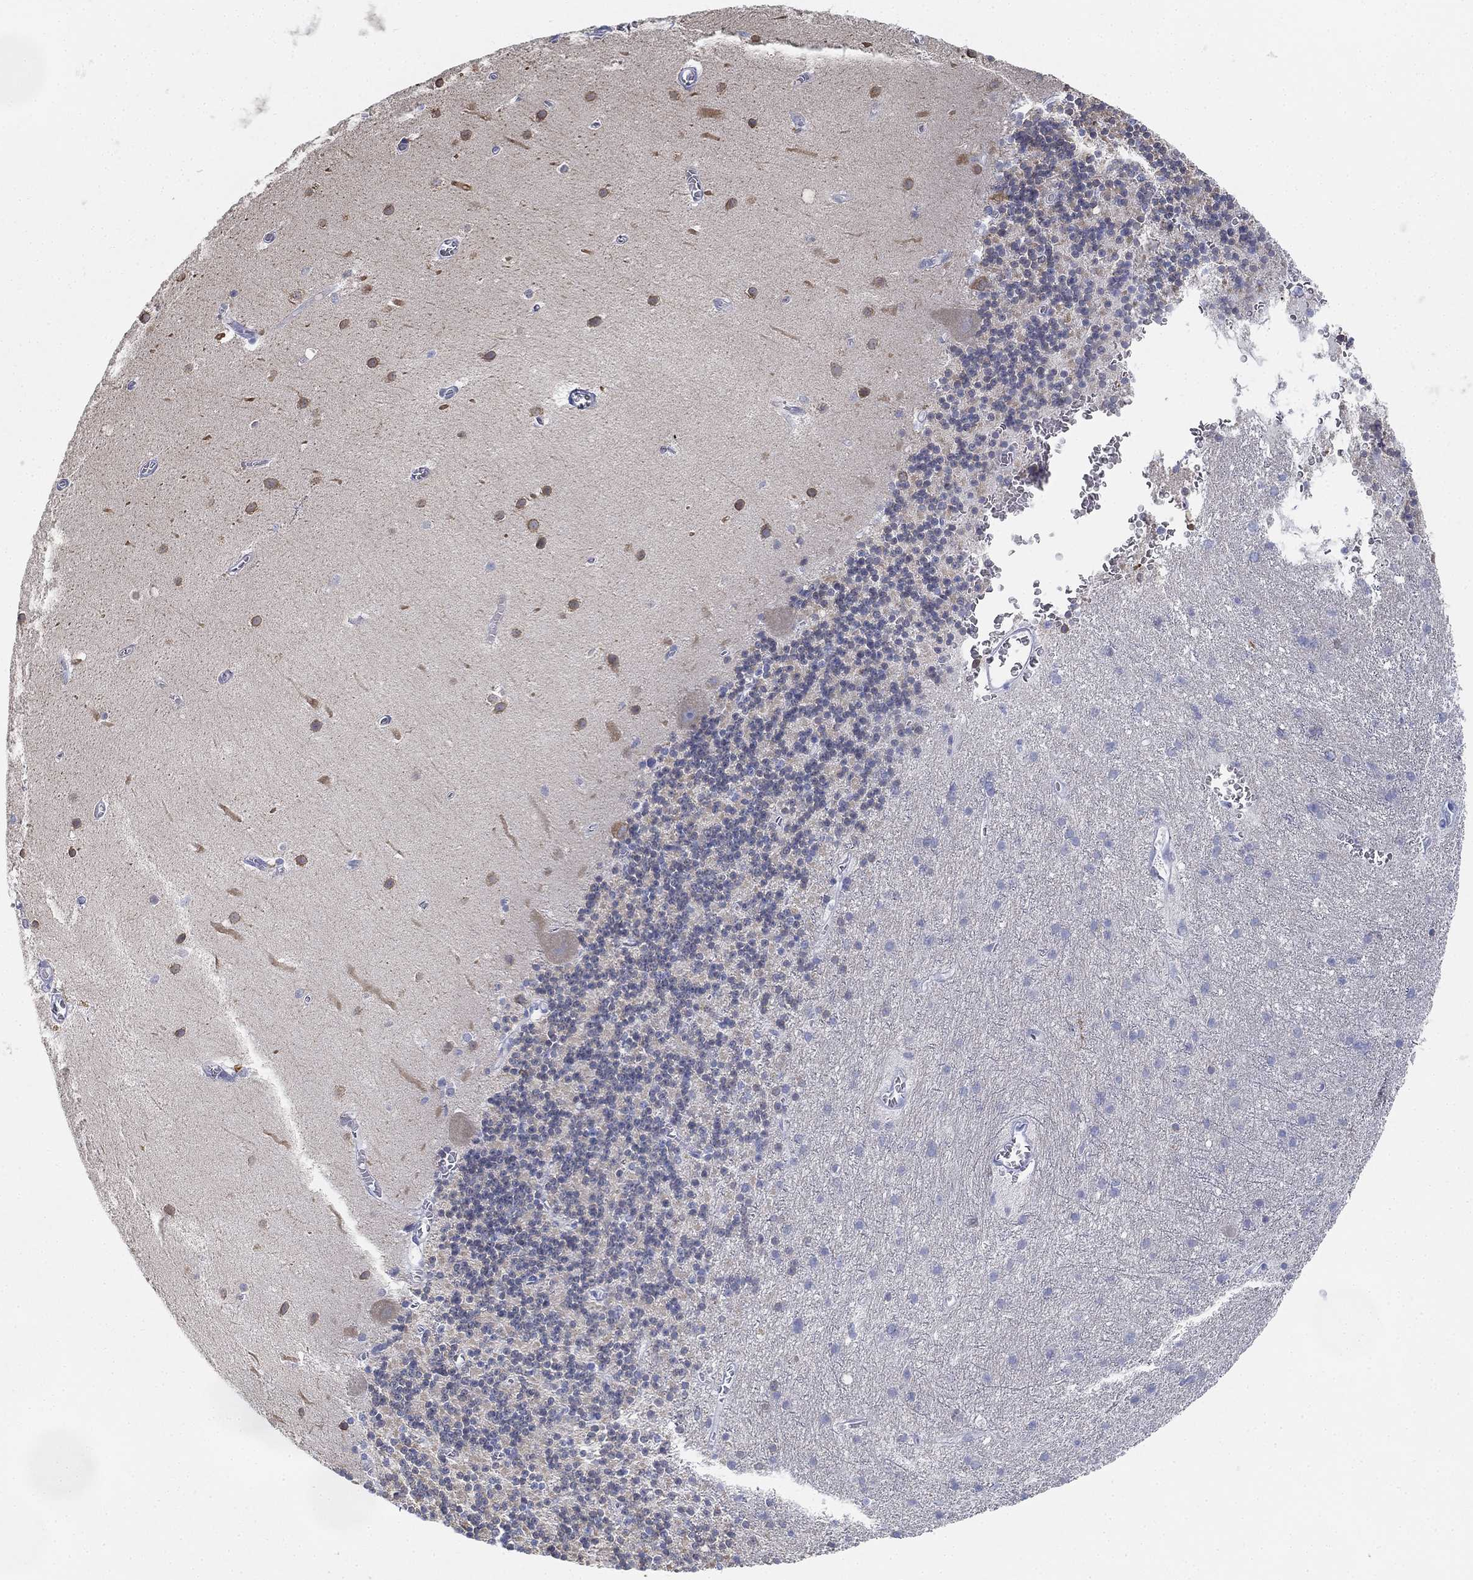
{"staining": {"intensity": "negative", "quantity": "none", "location": "none"}, "tissue": "cerebellum", "cell_type": "Cells in granular layer", "image_type": "normal", "snomed": [{"axis": "morphology", "description": "Normal tissue, NOS"}, {"axis": "topography", "description": "Cerebellum"}], "caption": "The micrograph reveals no staining of cells in granular layer in benign cerebellum.", "gene": "GCNA", "patient": {"sex": "male", "age": 70}}